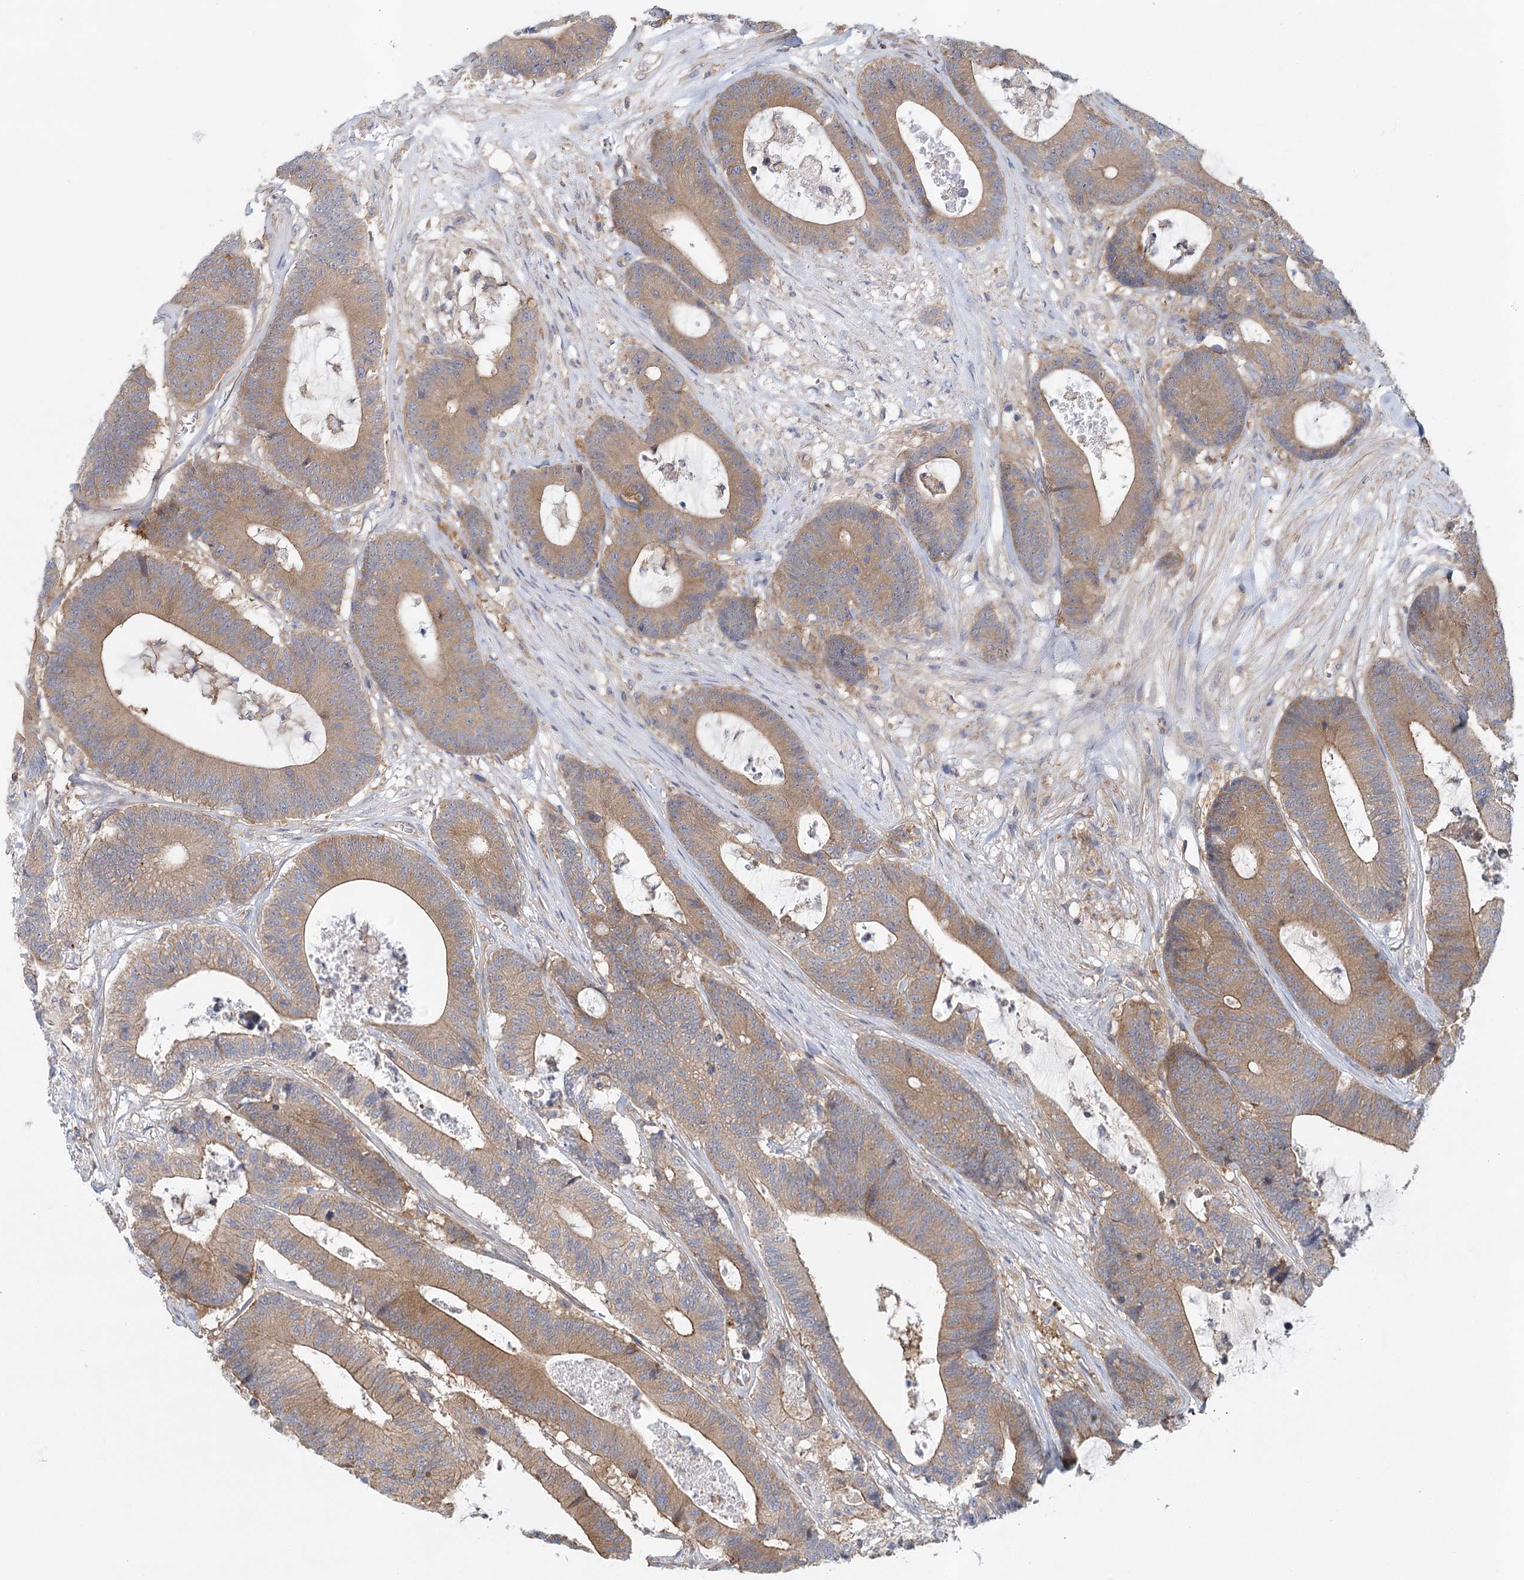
{"staining": {"intensity": "moderate", "quantity": ">75%", "location": "cytoplasmic/membranous"}, "tissue": "colorectal cancer", "cell_type": "Tumor cells", "image_type": "cancer", "snomed": [{"axis": "morphology", "description": "Adenocarcinoma, NOS"}, {"axis": "topography", "description": "Colon"}], "caption": "Adenocarcinoma (colorectal) stained with a protein marker demonstrates moderate staining in tumor cells.", "gene": "UMPS", "patient": {"sex": "female", "age": 84}}